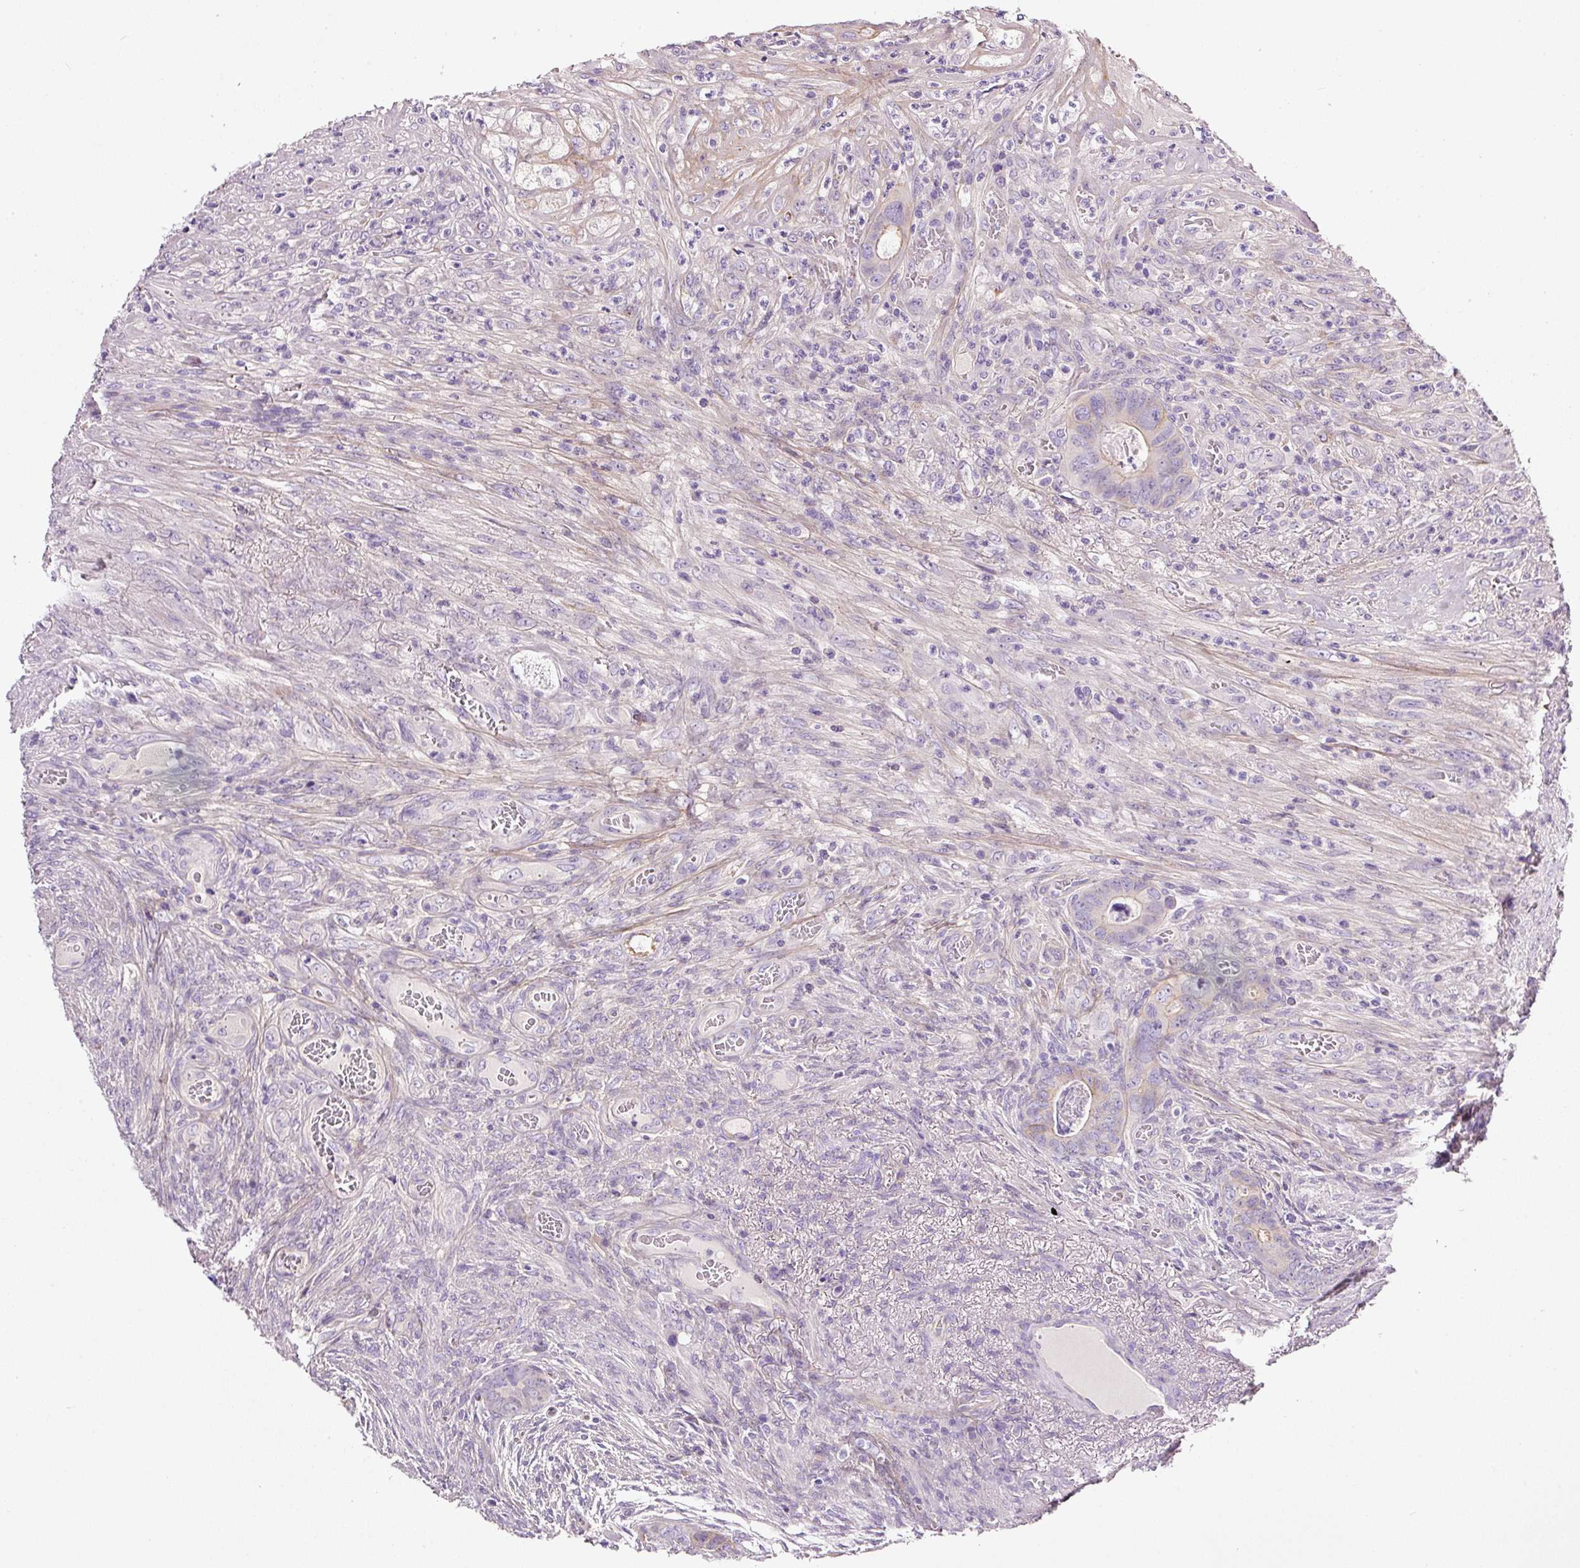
{"staining": {"intensity": "moderate", "quantity": "<25%", "location": "cytoplasmic/membranous"}, "tissue": "colorectal cancer", "cell_type": "Tumor cells", "image_type": "cancer", "snomed": [{"axis": "morphology", "description": "Adenocarcinoma, NOS"}, {"axis": "topography", "description": "Rectum"}], "caption": "Tumor cells reveal moderate cytoplasmic/membranous expression in about <25% of cells in colorectal cancer.", "gene": "SOS2", "patient": {"sex": "female", "age": 78}}